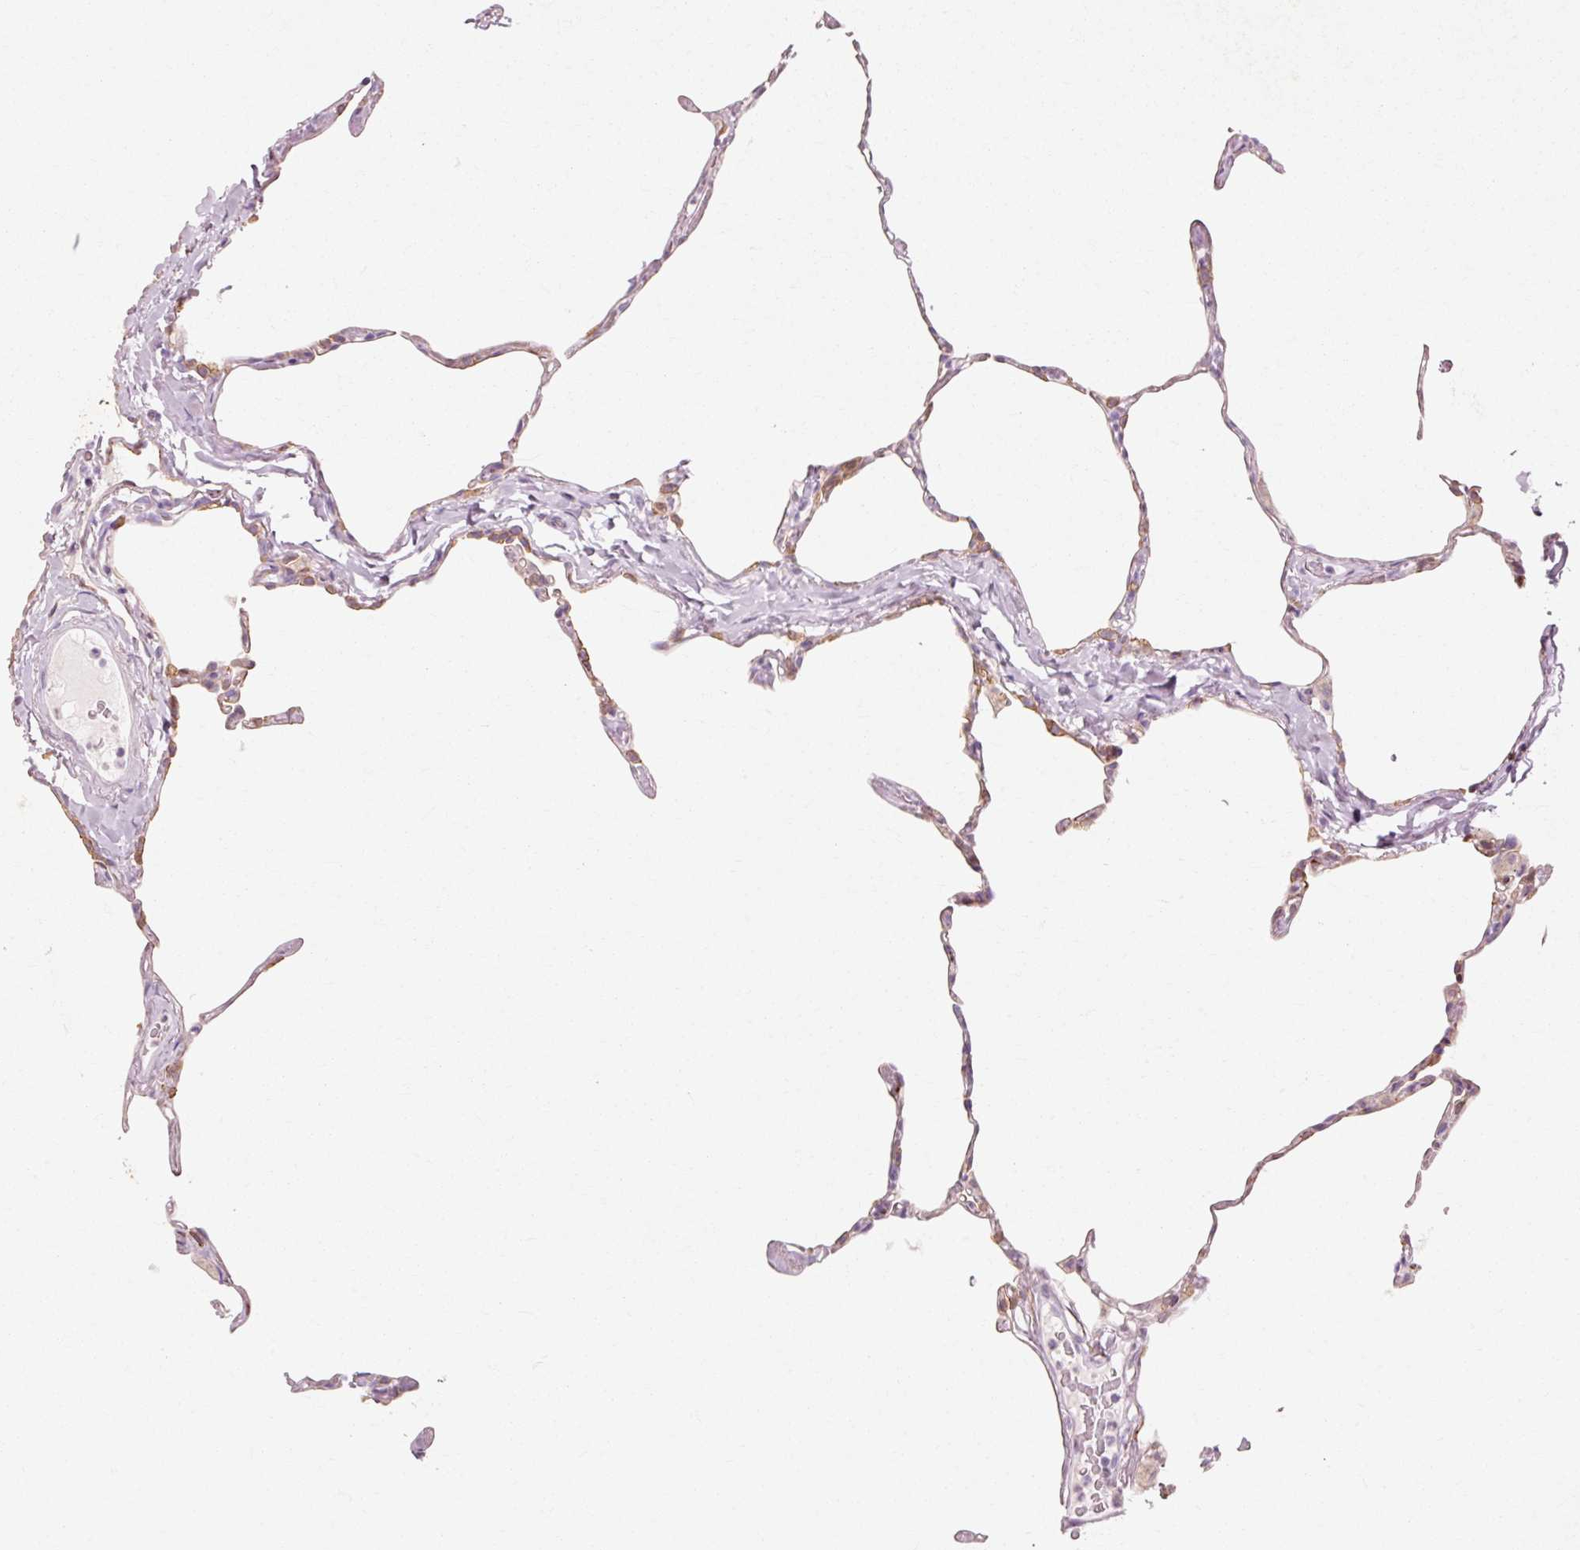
{"staining": {"intensity": "weak", "quantity": "<25%", "location": "cytoplasmic/membranous"}, "tissue": "lung", "cell_type": "Alveolar cells", "image_type": "normal", "snomed": [{"axis": "morphology", "description": "Normal tissue, NOS"}, {"axis": "topography", "description": "Lung"}], "caption": "Immunohistochemical staining of unremarkable human lung demonstrates no significant staining in alveolar cells.", "gene": "TRIM73", "patient": {"sex": "male", "age": 65}}